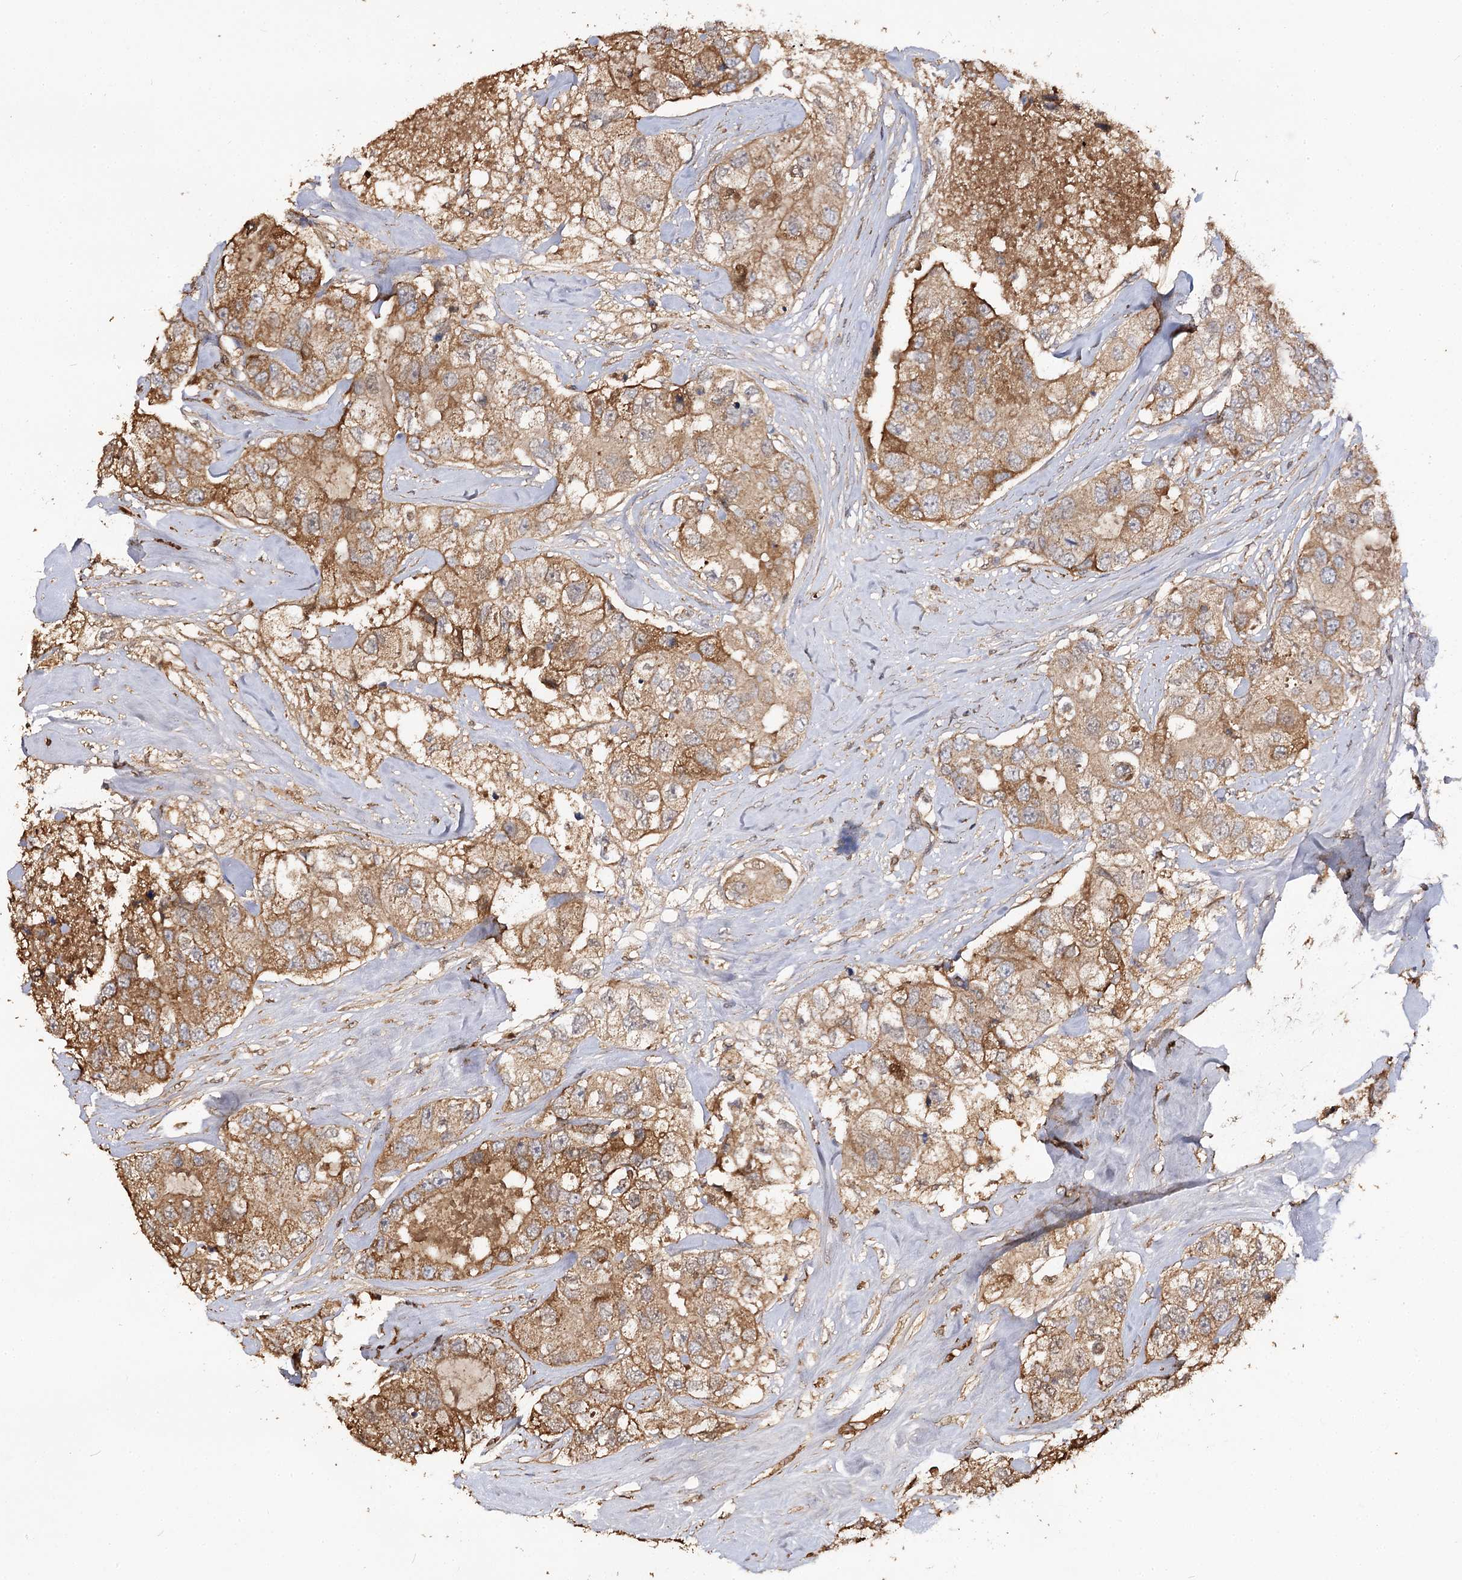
{"staining": {"intensity": "moderate", "quantity": ">75%", "location": "cytoplasmic/membranous"}, "tissue": "breast cancer", "cell_type": "Tumor cells", "image_type": "cancer", "snomed": [{"axis": "morphology", "description": "Duct carcinoma"}, {"axis": "topography", "description": "Breast"}], "caption": "The immunohistochemical stain labels moderate cytoplasmic/membranous staining in tumor cells of breast cancer (infiltrating ductal carcinoma) tissue. The protein is stained brown, and the nuclei are stained in blue (DAB (3,3'-diaminobenzidine) IHC with brightfield microscopy, high magnification).", "gene": "ARL13A", "patient": {"sex": "female", "age": 62}}